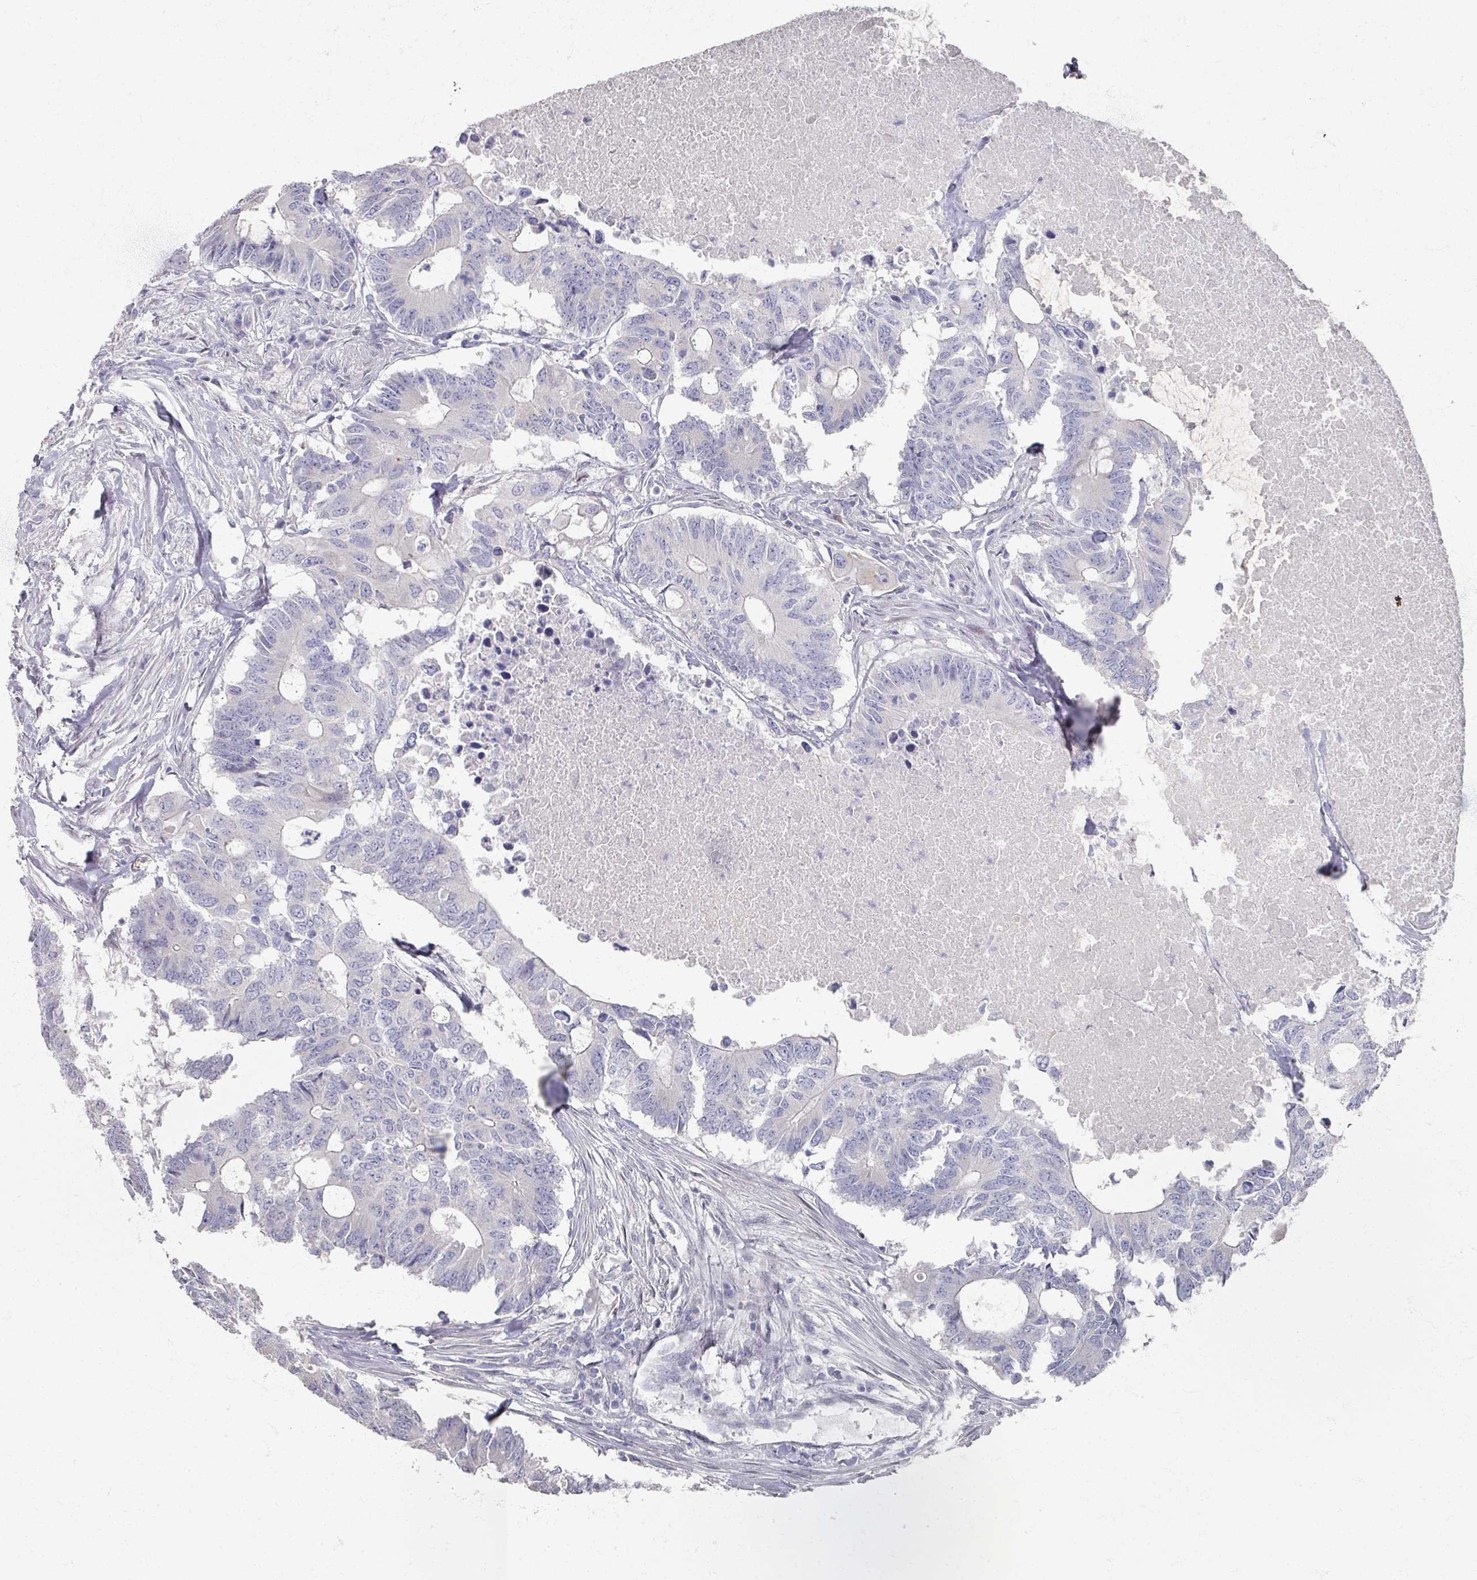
{"staining": {"intensity": "negative", "quantity": "none", "location": "none"}, "tissue": "colorectal cancer", "cell_type": "Tumor cells", "image_type": "cancer", "snomed": [{"axis": "morphology", "description": "Adenocarcinoma, NOS"}, {"axis": "topography", "description": "Colon"}], "caption": "Tumor cells show no significant expression in adenocarcinoma (colorectal). The staining was performed using DAB to visualize the protein expression in brown, while the nuclei were stained in blue with hematoxylin (Magnification: 20x).", "gene": "TTYH3", "patient": {"sex": "male", "age": 71}}